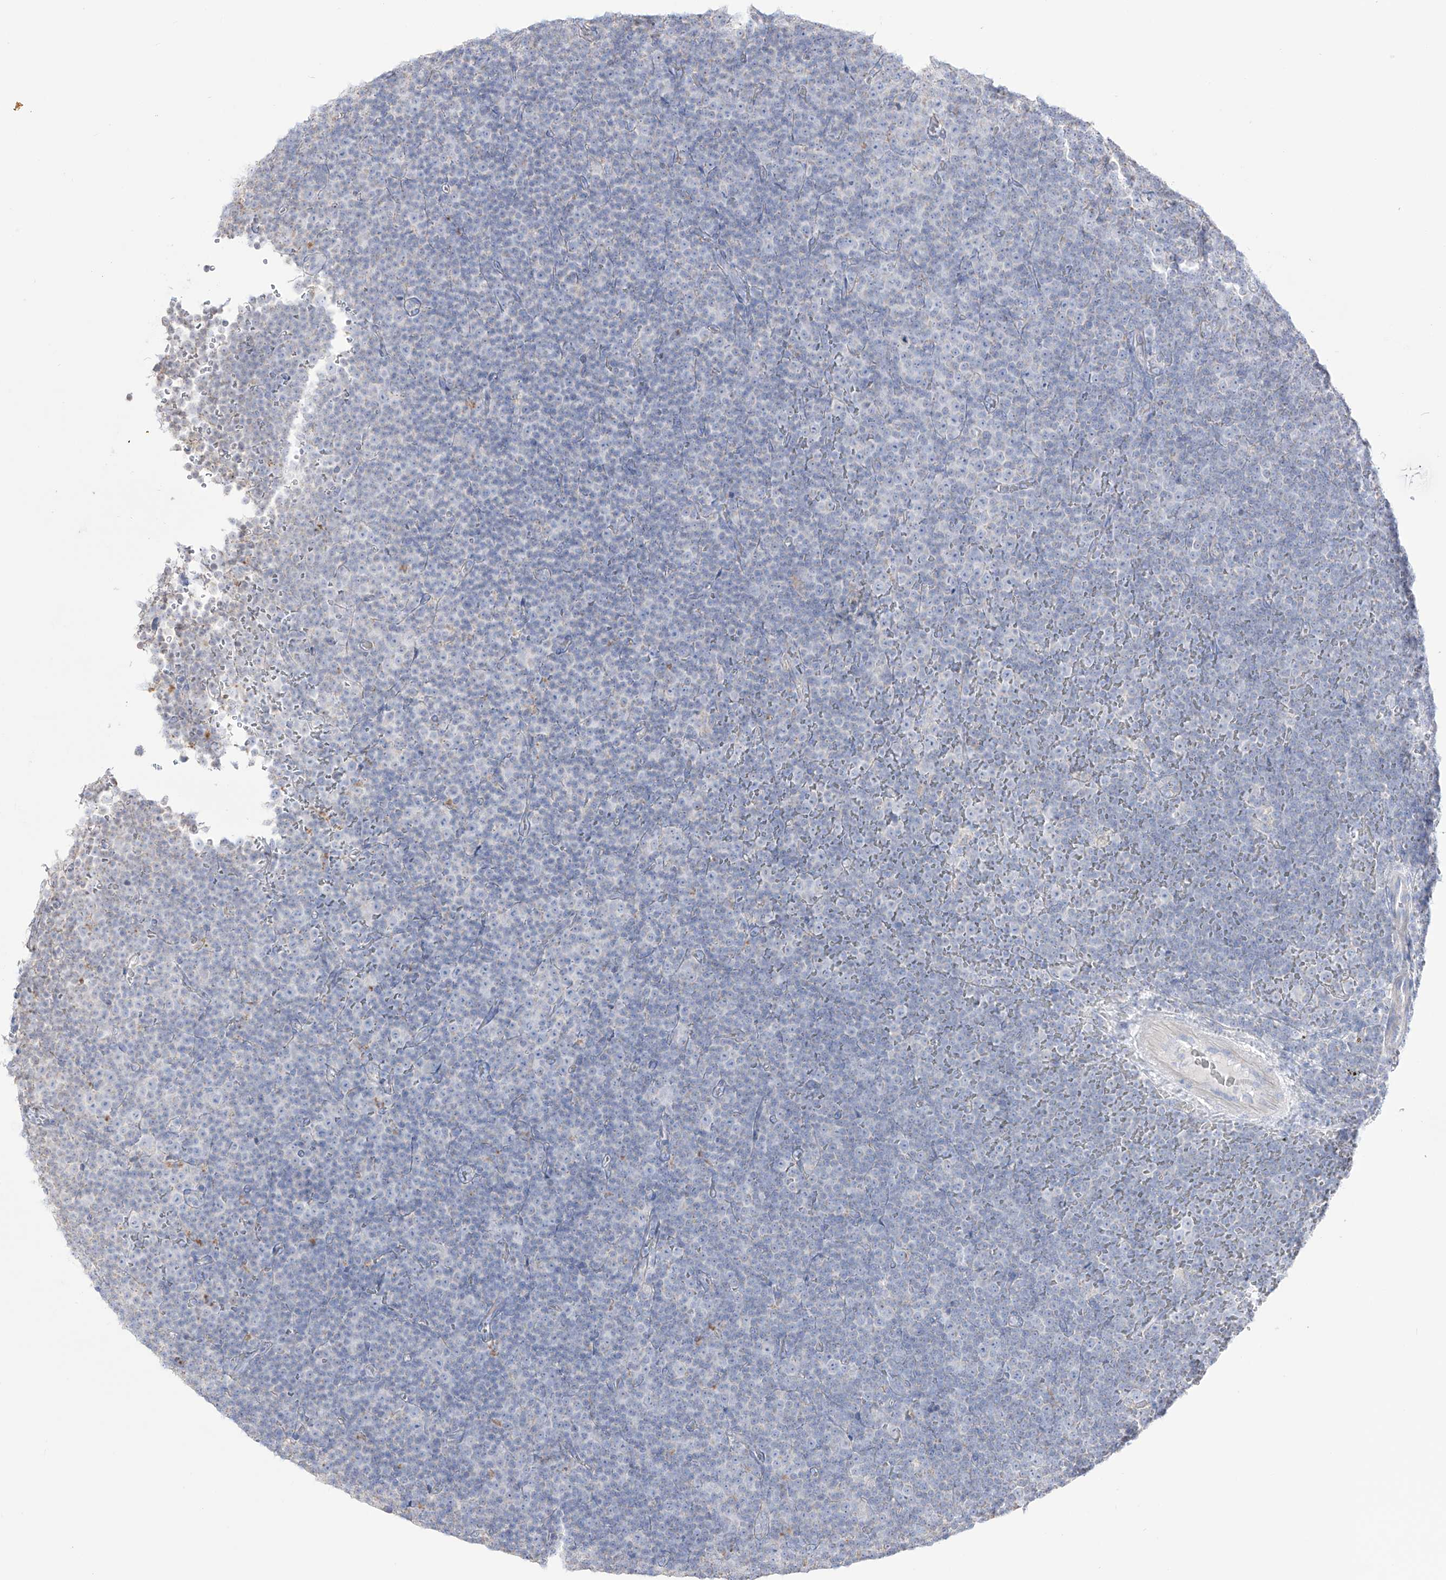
{"staining": {"intensity": "negative", "quantity": "none", "location": "none"}, "tissue": "lymphoma", "cell_type": "Tumor cells", "image_type": "cancer", "snomed": [{"axis": "morphology", "description": "Malignant lymphoma, non-Hodgkin's type, Low grade"}, {"axis": "topography", "description": "Lymph node"}], "caption": "This is an immunohistochemistry histopathology image of human malignant lymphoma, non-Hodgkin's type (low-grade). There is no staining in tumor cells.", "gene": "RCHY1", "patient": {"sex": "female", "age": 67}}